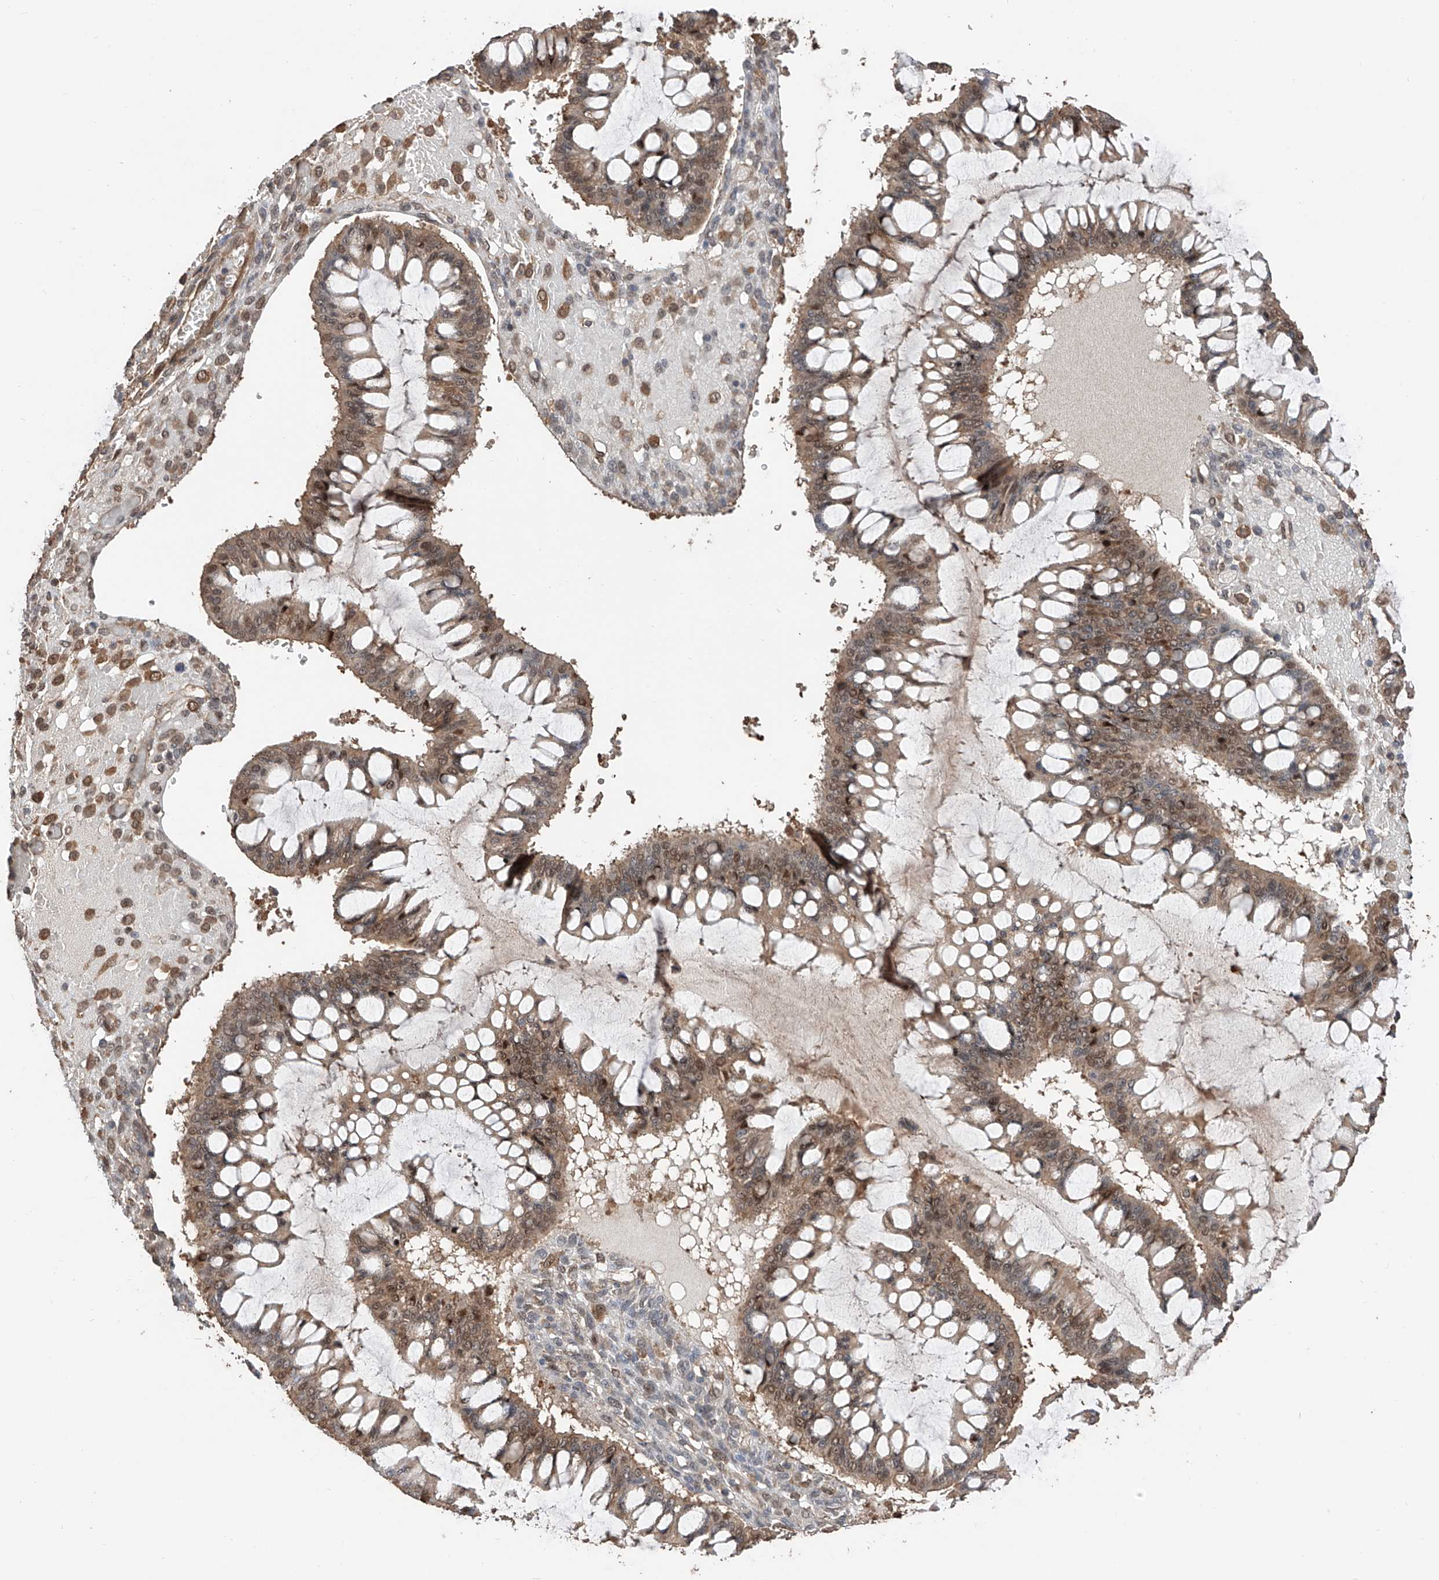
{"staining": {"intensity": "moderate", "quantity": ">75%", "location": "cytoplasmic/membranous,nuclear"}, "tissue": "ovarian cancer", "cell_type": "Tumor cells", "image_type": "cancer", "snomed": [{"axis": "morphology", "description": "Cystadenocarcinoma, mucinous, NOS"}, {"axis": "topography", "description": "Ovary"}], "caption": "About >75% of tumor cells in ovarian mucinous cystadenocarcinoma reveal moderate cytoplasmic/membranous and nuclear protein expression as visualized by brown immunohistochemical staining.", "gene": "FAM135A", "patient": {"sex": "female", "age": 73}}